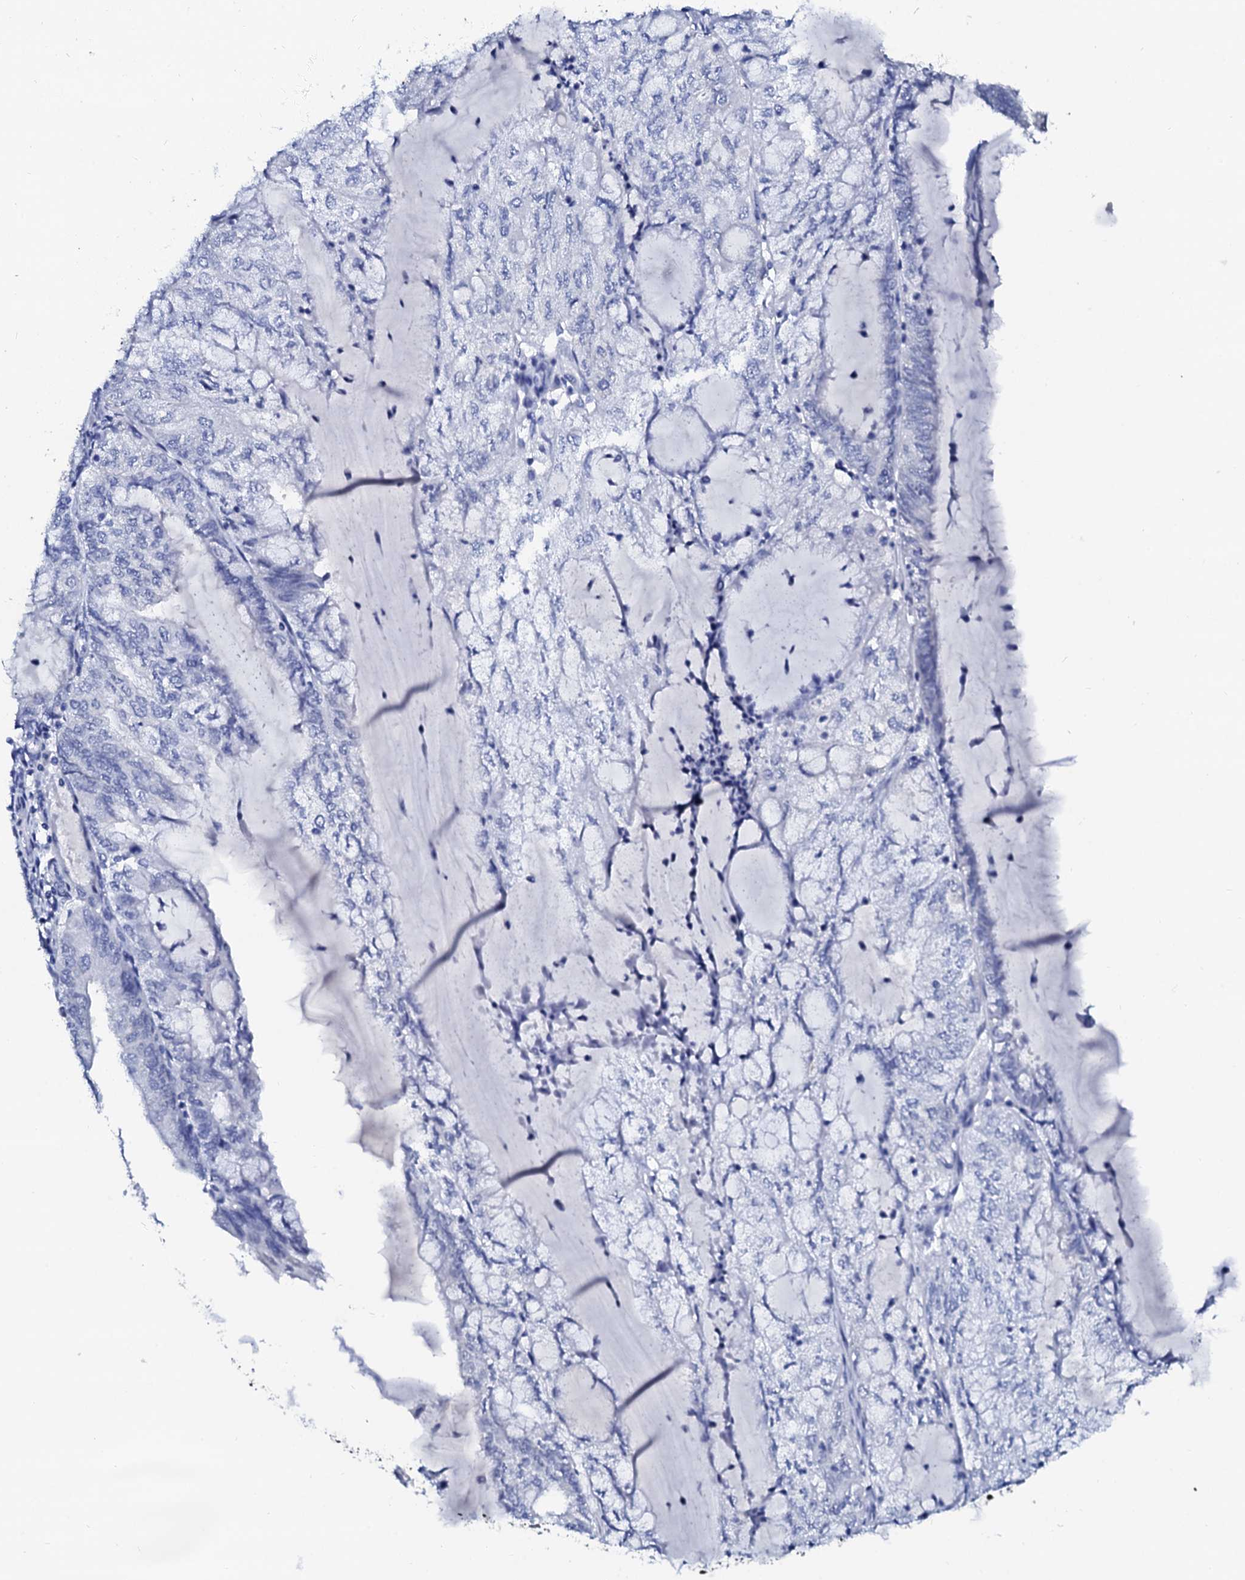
{"staining": {"intensity": "negative", "quantity": "none", "location": "none"}, "tissue": "endometrial cancer", "cell_type": "Tumor cells", "image_type": "cancer", "snomed": [{"axis": "morphology", "description": "Adenocarcinoma, NOS"}, {"axis": "topography", "description": "Endometrium"}], "caption": "This is an immunohistochemistry (IHC) photomicrograph of human adenocarcinoma (endometrial). There is no expression in tumor cells.", "gene": "SPATA19", "patient": {"sex": "female", "age": 81}}